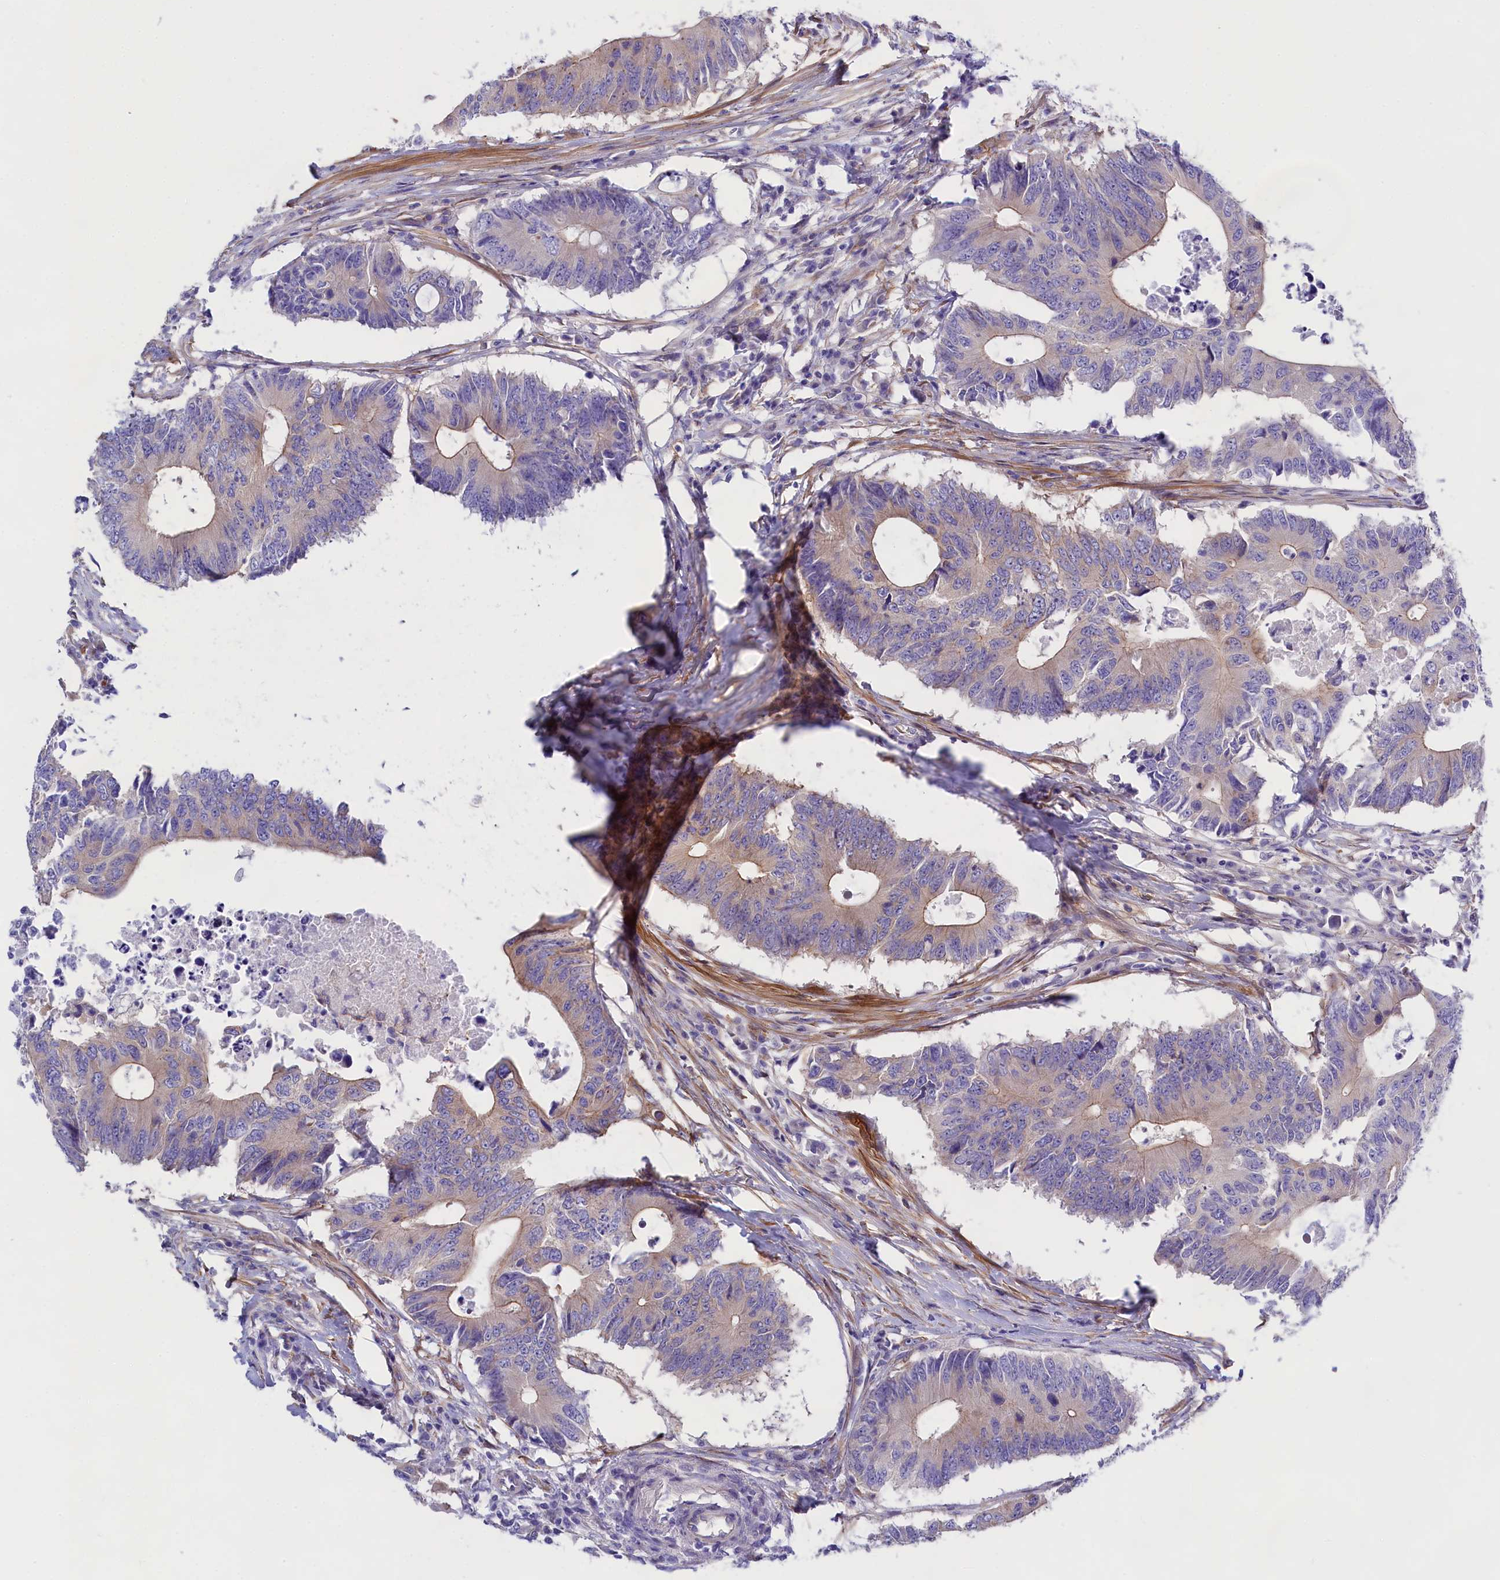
{"staining": {"intensity": "moderate", "quantity": "<25%", "location": "cytoplasmic/membranous"}, "tissue": "colorectal cancer", "cell_type": "Tumor cells", "image_type": "cancer", "snomed": [{"axis": "morphology", "description": "Adenocarcinoma, NOS"}, {"axis": "topography", "description": "Colon"}], "caption": "Moderate cytoplasmic/membranous expression is present in about <25% of tumor cells in adenocarcinoma (colorectal).", "gene": "PPP1R13L", "patient": {"sex": "male", "age": 71}}